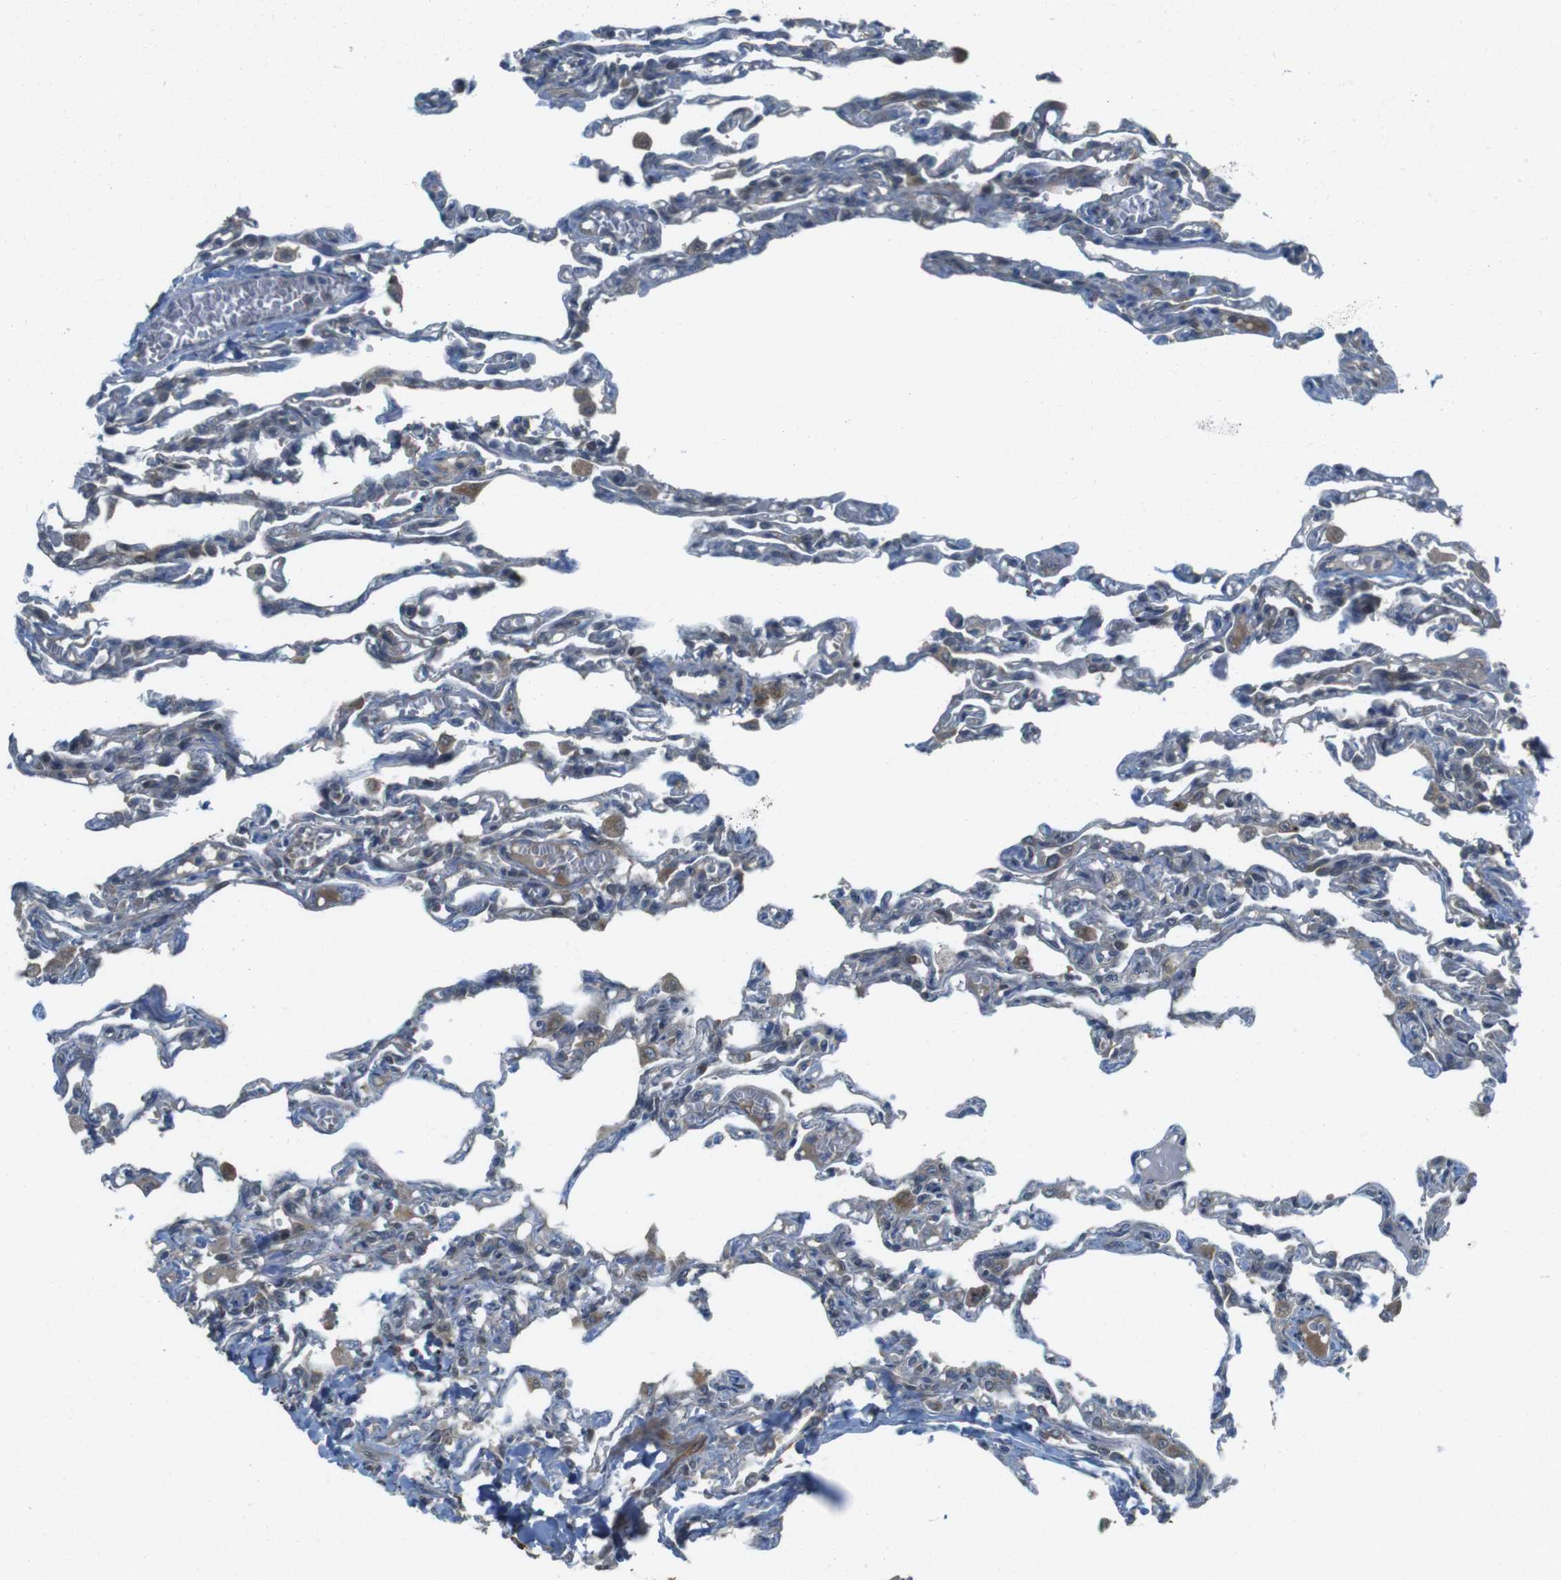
{"staining": {"intensity": "weak", "quantity": "25%-75%", "location": "cytoplasmic/membranous"}, "tissue": "lung", "cell_type": "Alveolar cells", "image_type": "normal", "snomed": [{"axis": "morphology", "description": "Normal tissue, NOS"}, {"axis": "topography", "description": "Lung"}], "caption": "Protein staining demonstrates weak cytoplasmic/membranous positivity in about 25%-75% of alveolar cells in normal lung. Nuclei are stained in blue.", "gene": "IFFO2", "patient": {"sex": "male", "age": 21}}